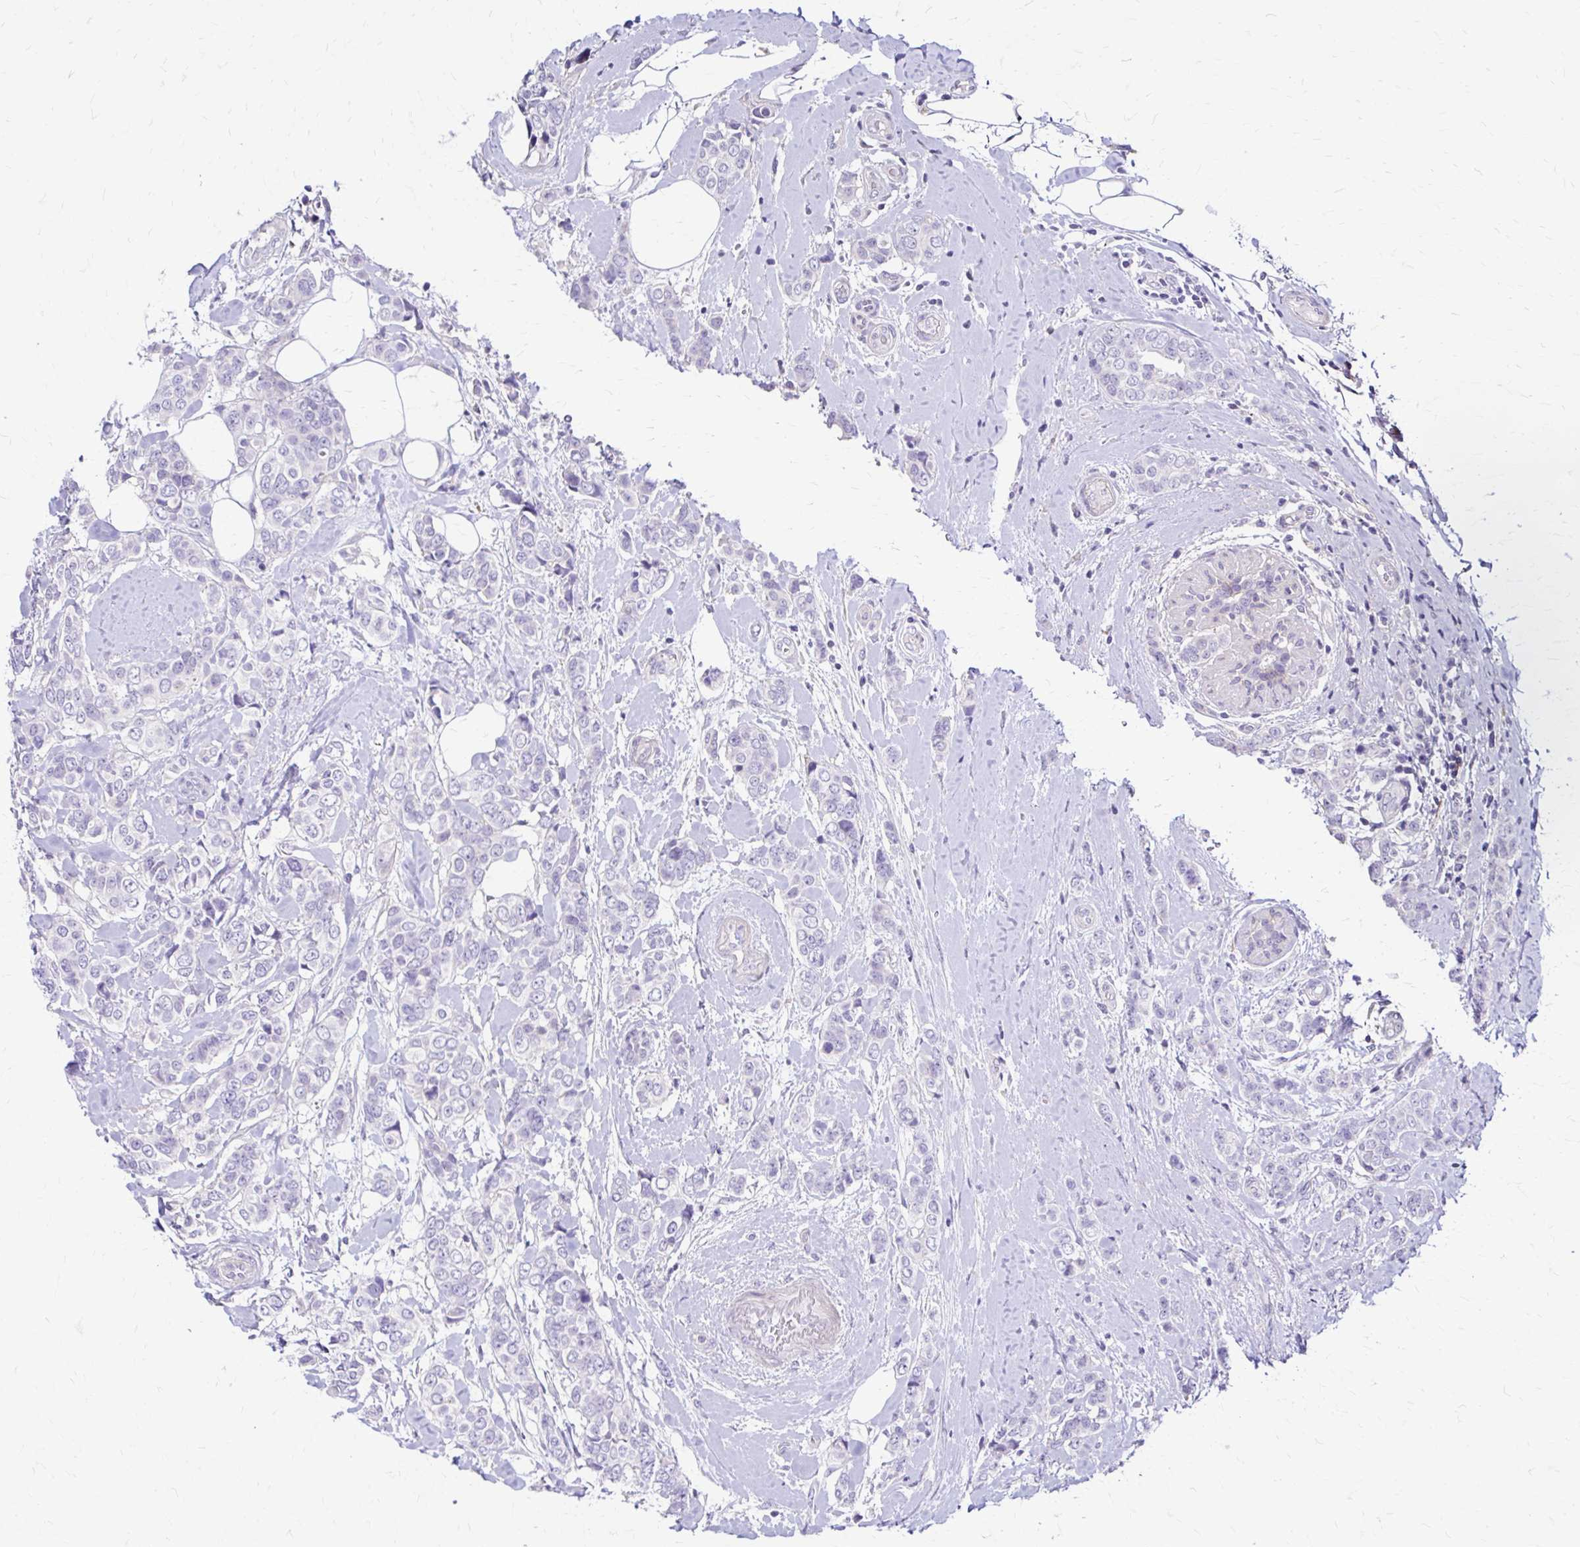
{"staining": {"intensity": "negative", "quantity": "none", "location": "none"}, "tissue": "breast cancer", "cell_type": "Tumor cells", "image_type": "cancer", "snomed": [{"axis": "morphology", "description": "Lobular carcinoma"}, {"axis": "topography", "description": "Breast"}], "caption": "Human lobular carcinoma (breast) stained for a protein using immunohistochemistry shows no staining in tumor cells.", "gene": "RHOBTB2", "patient": {"sex": "female", "age": 51}}